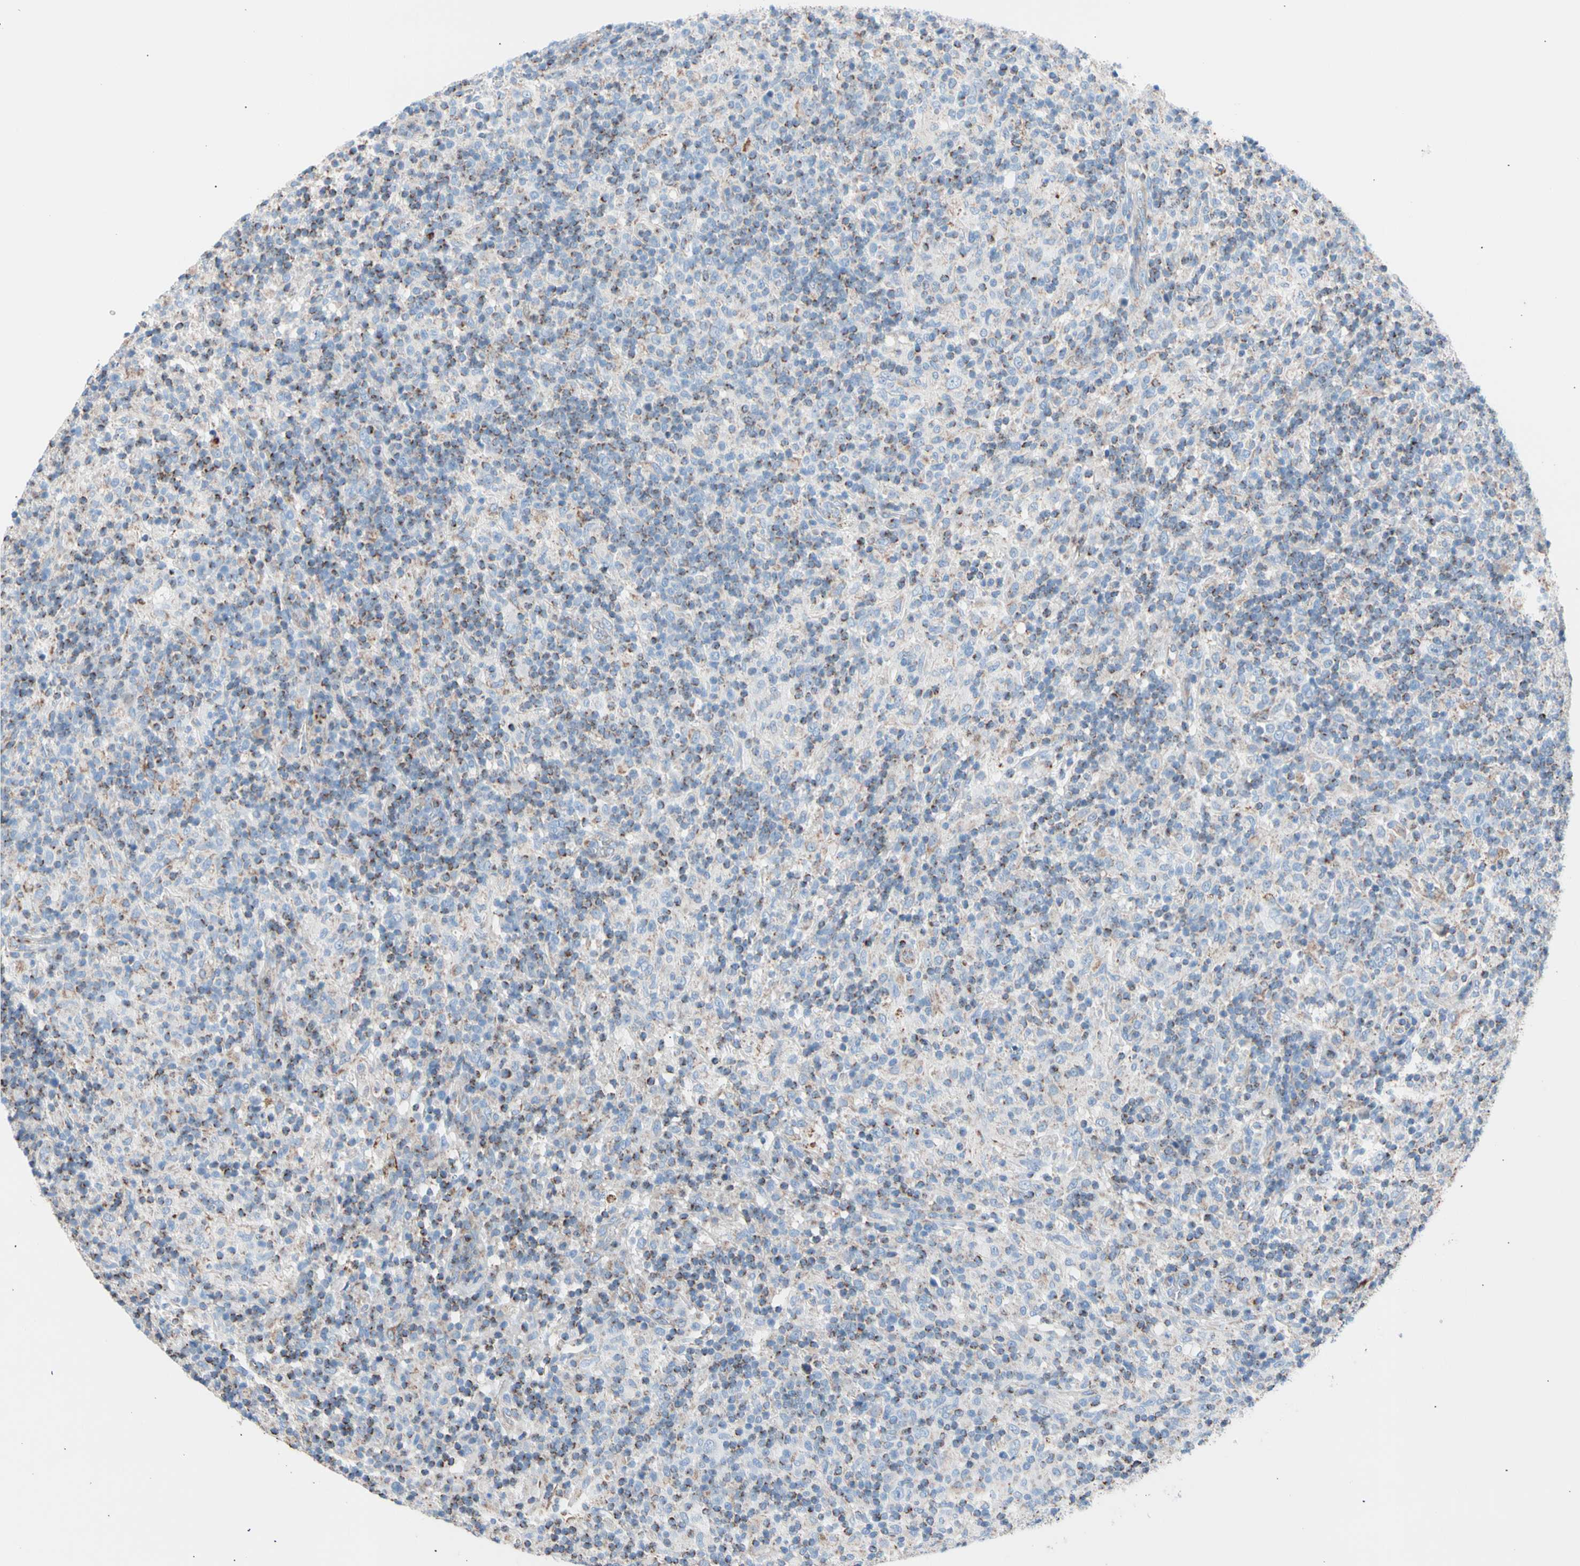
{"staining": {"intensity": "negative", "quantity": "none", "location": "none"}, "tissue": "lymphoma", "cell_type": "Tumor cells", "image_type": "cancer", "snomed": [{"axis": "morphology", "description": "Hodgkin's disease, NOS"}, {"axis": "topography", "description": "Lymph node"}], "caption": "Immunohistochemical staining of lymphoma displays no significant expression in tumor cells. (DAB (3,3'-diaminobenzidine) immunohistochemistry (IHC) visualized using brightfield microscopy, high magnification).", "gene": "HK1", "patient": {"sex": "male", "age": 70}}